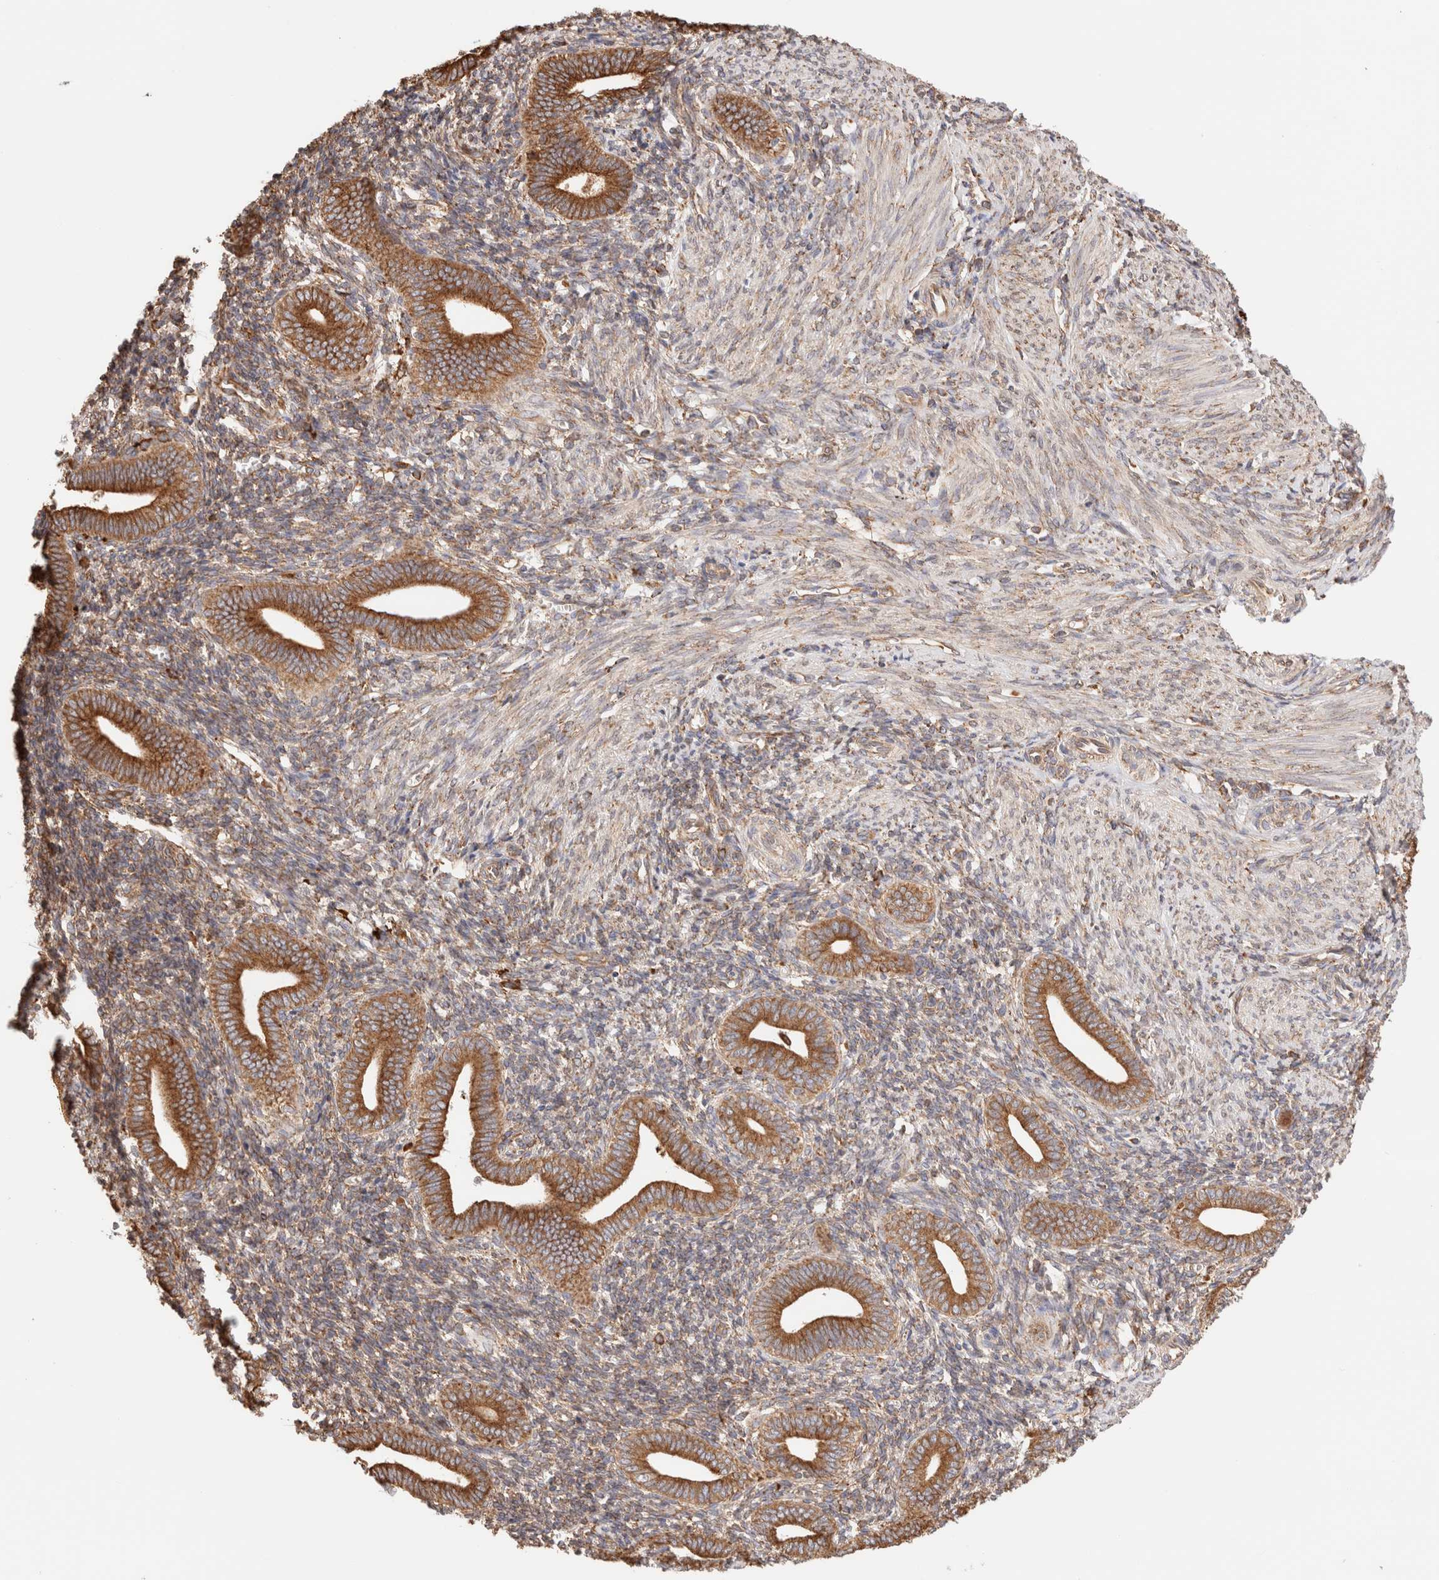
{"staining": {"intensity": "moderate", "quantity": "25%-75%", "location": "cytoplasmic/membranous"}, "tissue": "endometrium", "cell_type": "Cells in endometrial stroma", "image_type": "normal", "snomed": [{"axis": "morphology", "description": "Normal tissue, NOS"}, {"axis": "topography", "description": "Uterus"}, {"axis": "topography", "description": "Endometrium"}], "caption": "Cells in endometrial stroma demonstrate medium levels of moderate cytoplasmic/membranous expression in approximately 25%-75% of cells in unremarkable human endometrium.", "gene": "FER", "patient": {"sex": "female", "age": 33}}